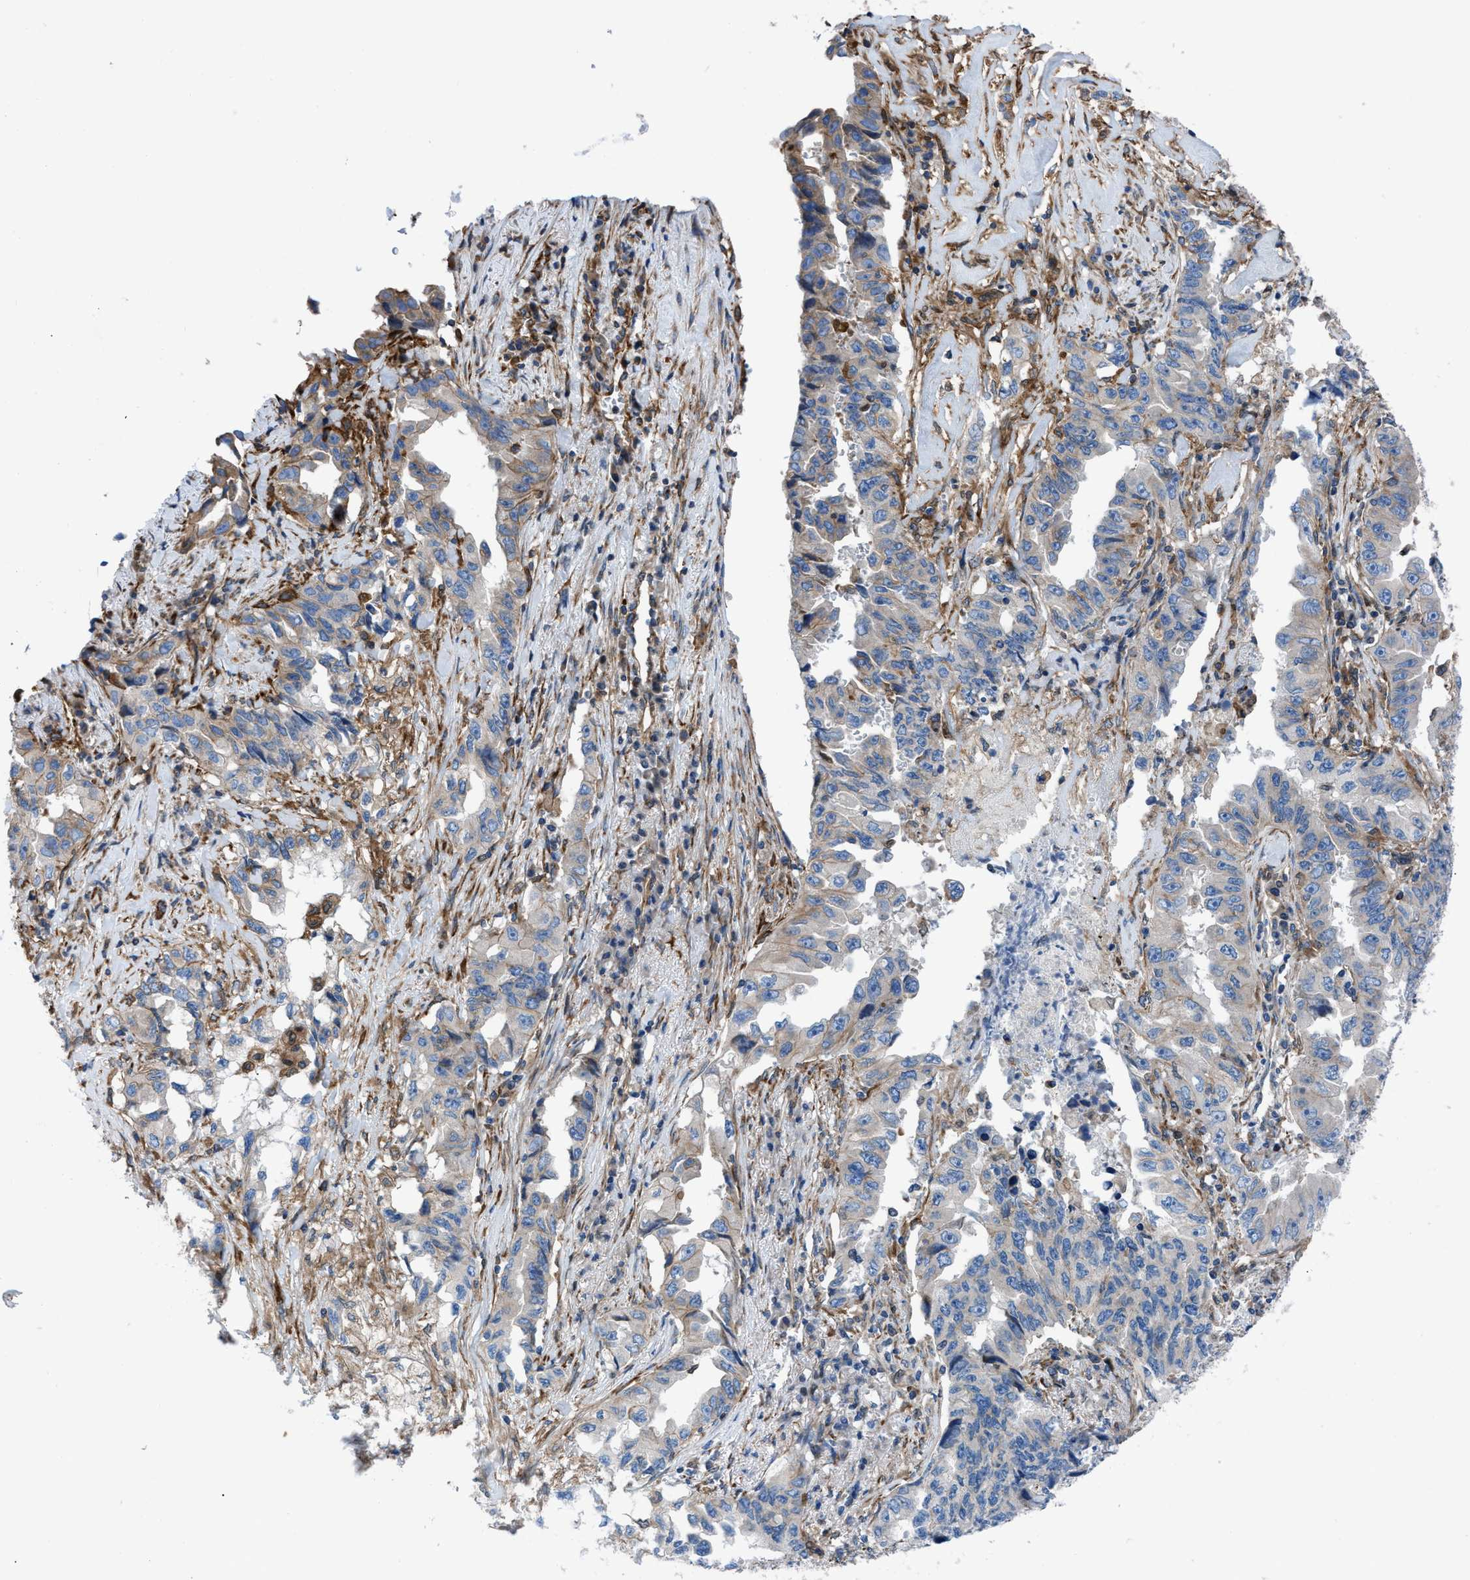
{"staining": {"intensity": "weak", "quantity": "25%-75%", "location": "cytoplasmic/membranous"}, "tissue": "lung cancer", "cell_type": "Tumor cells", "image_type": "cancer", "snomed": [{"axis": "morphology", "description": "Adenocarcinoma, NOS"}, {"axis": "topography", "description": "Lung"}], "caption": "Tumor cells show low levels of weak cytoplasmic/membranous staining in approximately 25%-75% of cells in human adenocarcinoma (lung).", "gene": "DMAC1", "patient": {"sex": "female", "age": 51}}